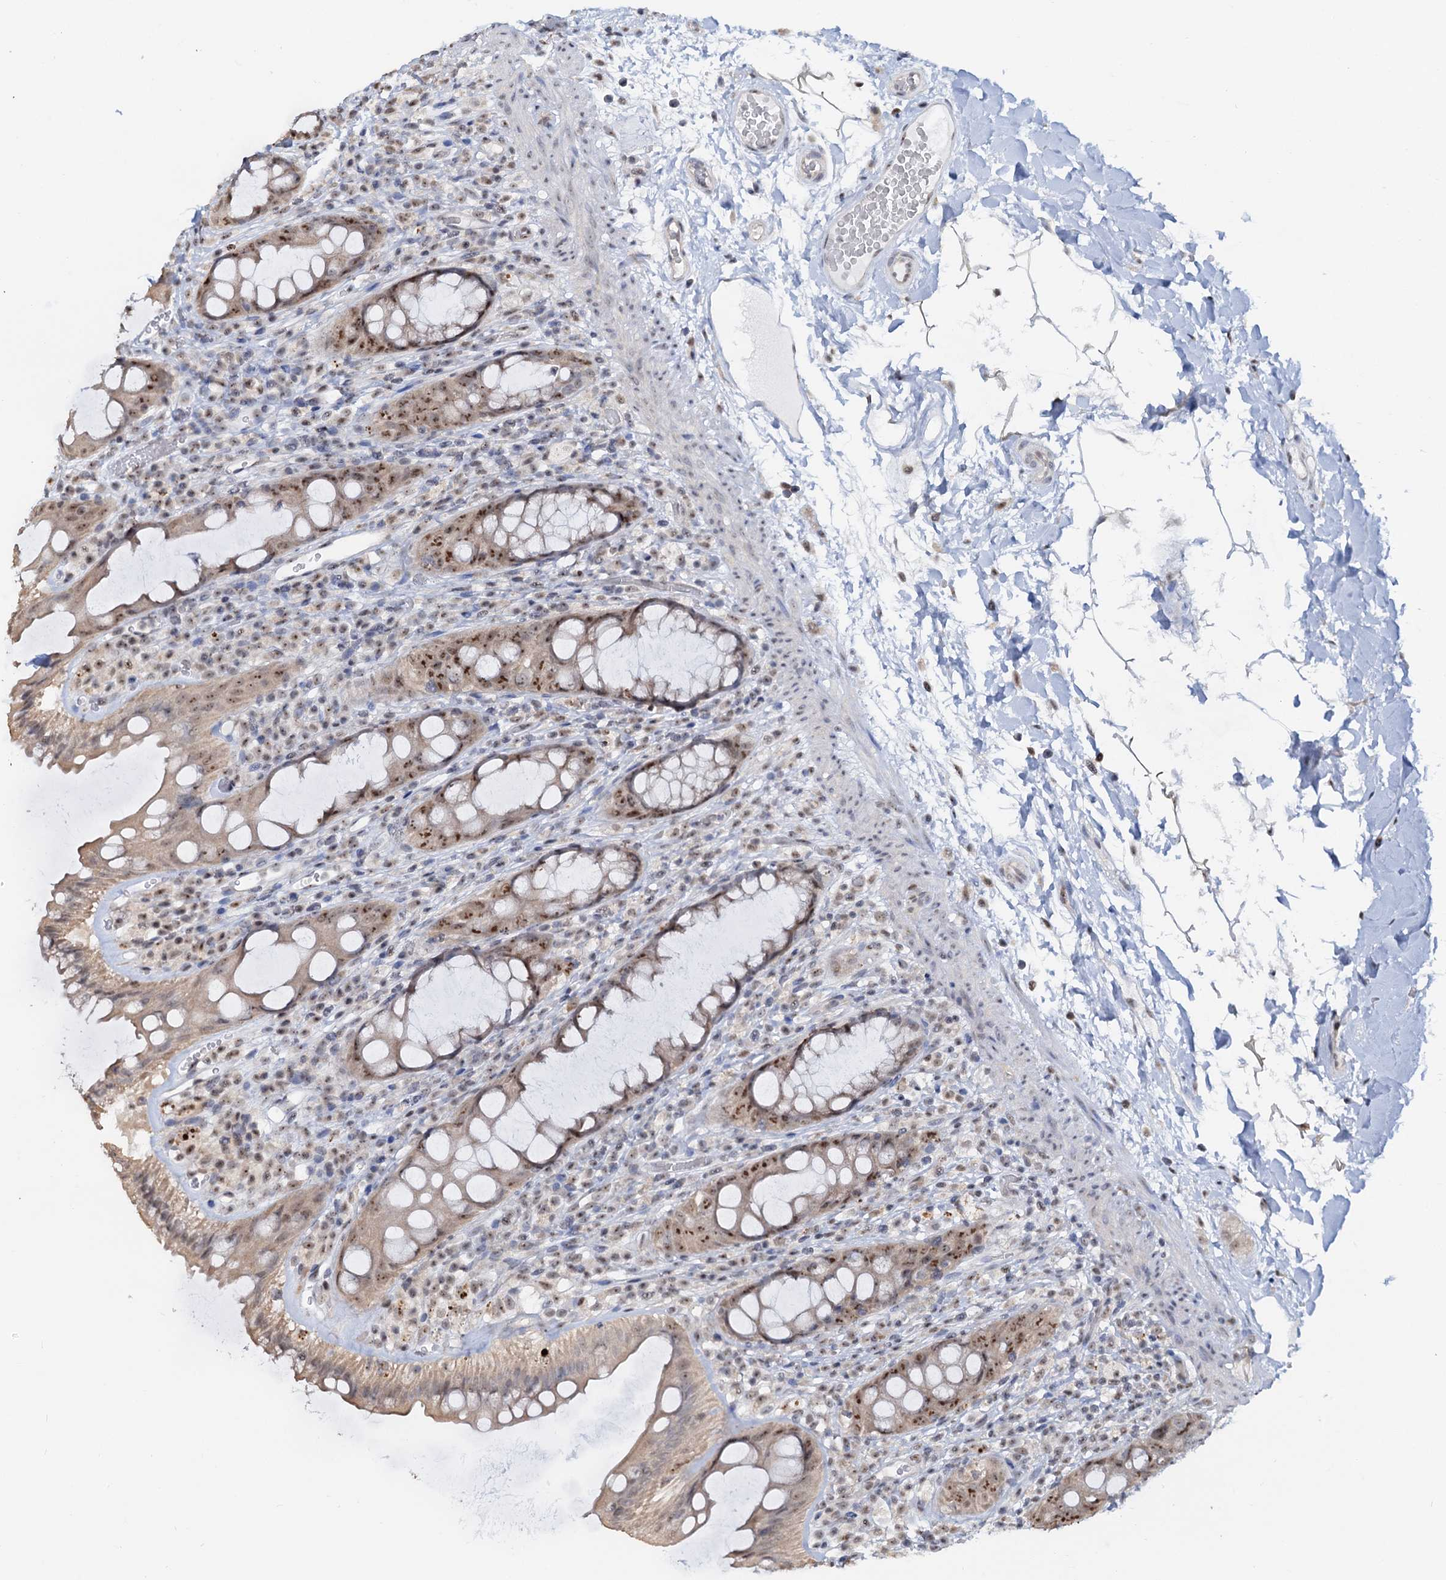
{"staining": {"intensity": "moderate", "quantity": "25%-75%", "location": "nuclear"}, "tissue": "rectum", "cell_type": "Glandular cells", "image_type": "normal", "snomed": [{"axis": "morphology", "description": "Normal tissue, NOS"}, {"axis": "topography", "description": "Rectum"}], "caption": "Moderate nuclear protein staining is present in approximately 25%-75% of glandular cells in rectum. (Brightfield microscopy of DAB IHC at high magnification).", "gene": "NAT10", "patient": {"sex": "female", "age": 57}}